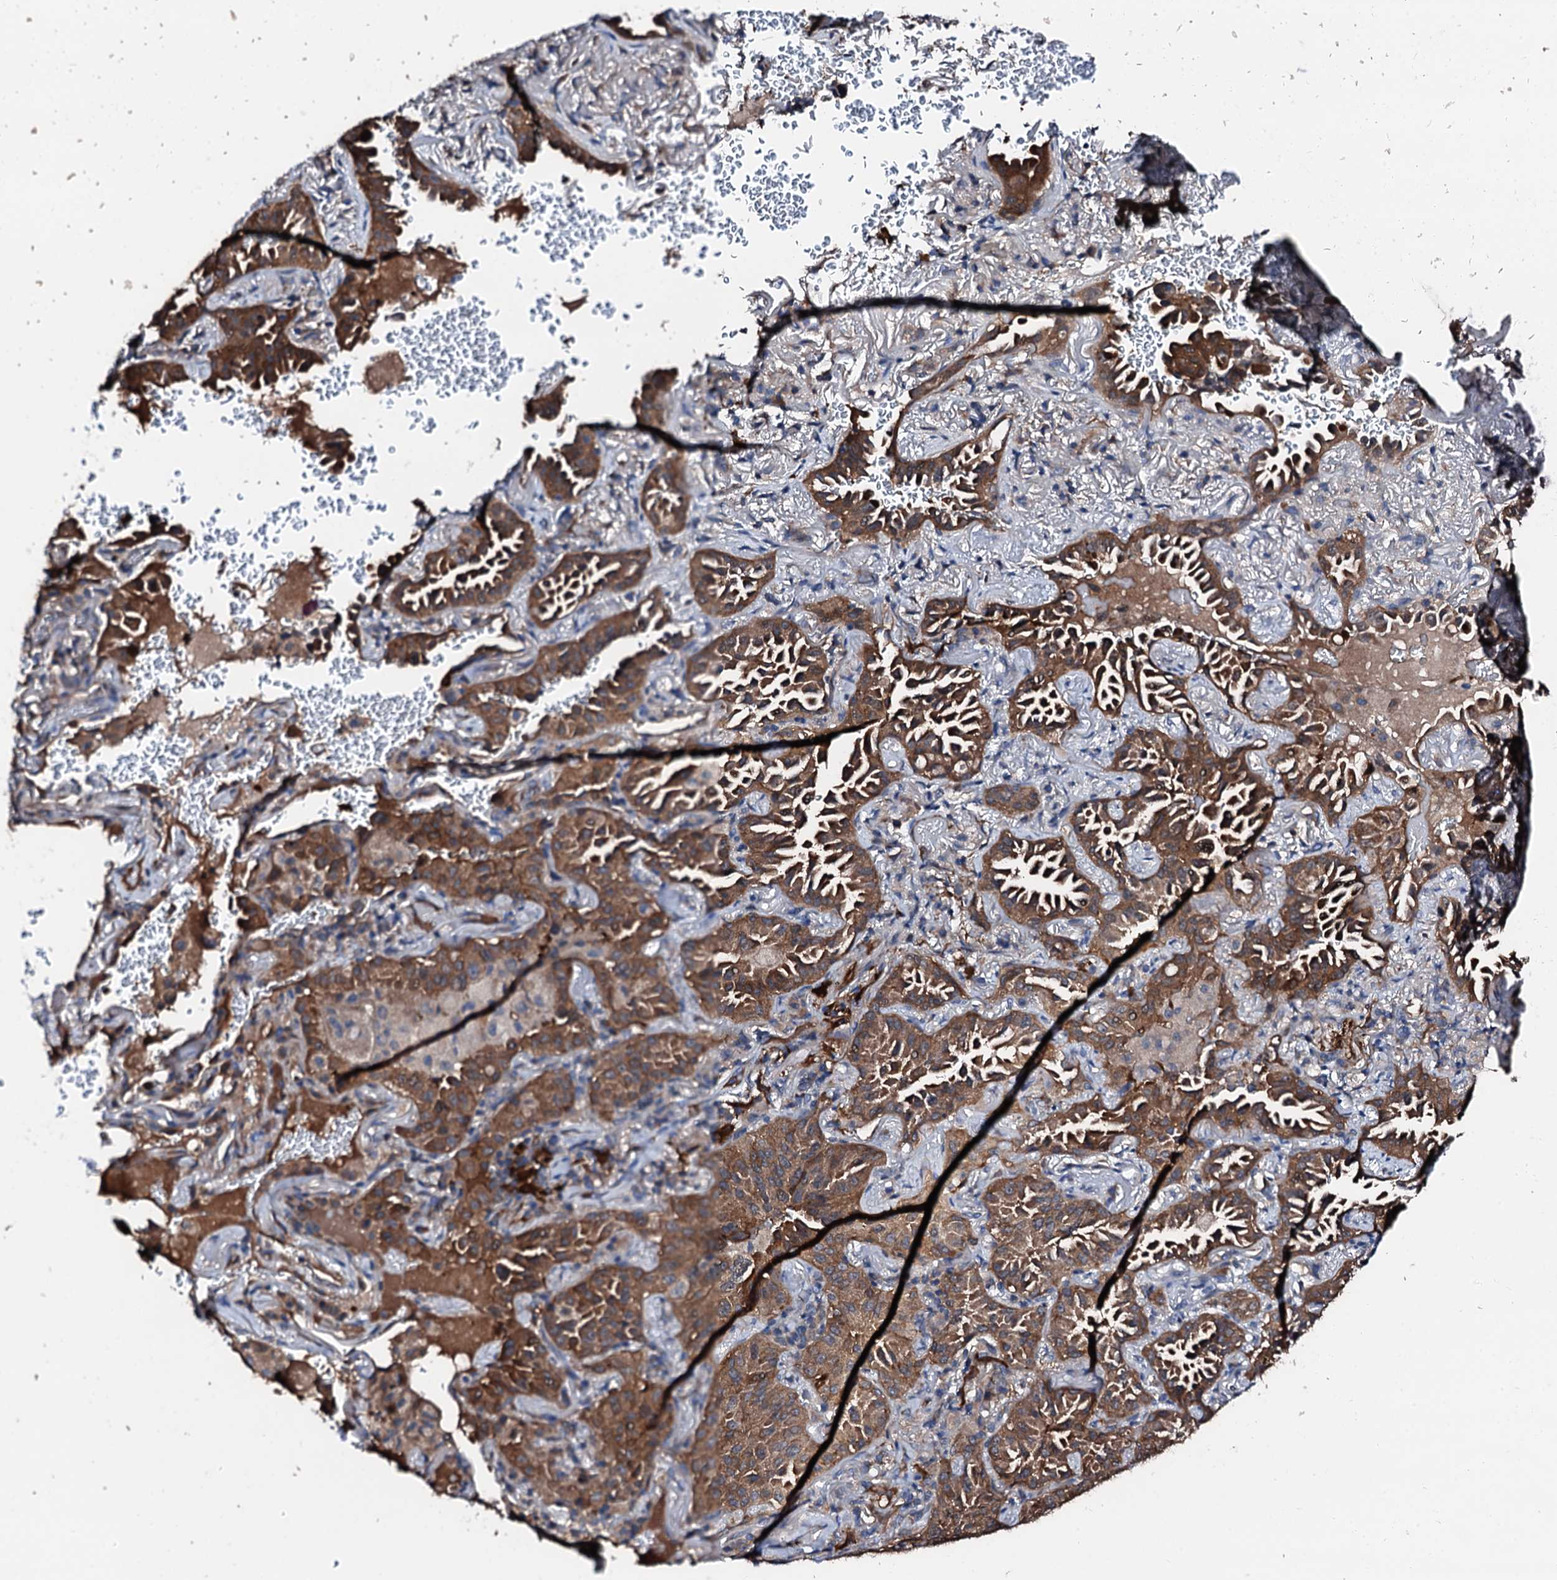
{"staining": {"intensity": "moderate", "quantity": ">75%", "location": "cytoplasmic/membranous"}, "tissue": "lung cancer", "cell_type": "Tumor cells", "image_type": "cancer", "snomed": [{"axis": "morphology", "description": "Adenocarcinoma, NOS"}, {"axis": "topography", "description": "Lung"}], "caption": "A micrograph showing moderate cytoplasmic/membranous staining in approximately >75% of tumor cells in adenocarcinoma (lung), as visualized by brown immunohistochemical staining.", "gene": "TRAFD1", "patient": {"sex": "female", "age": 69}}